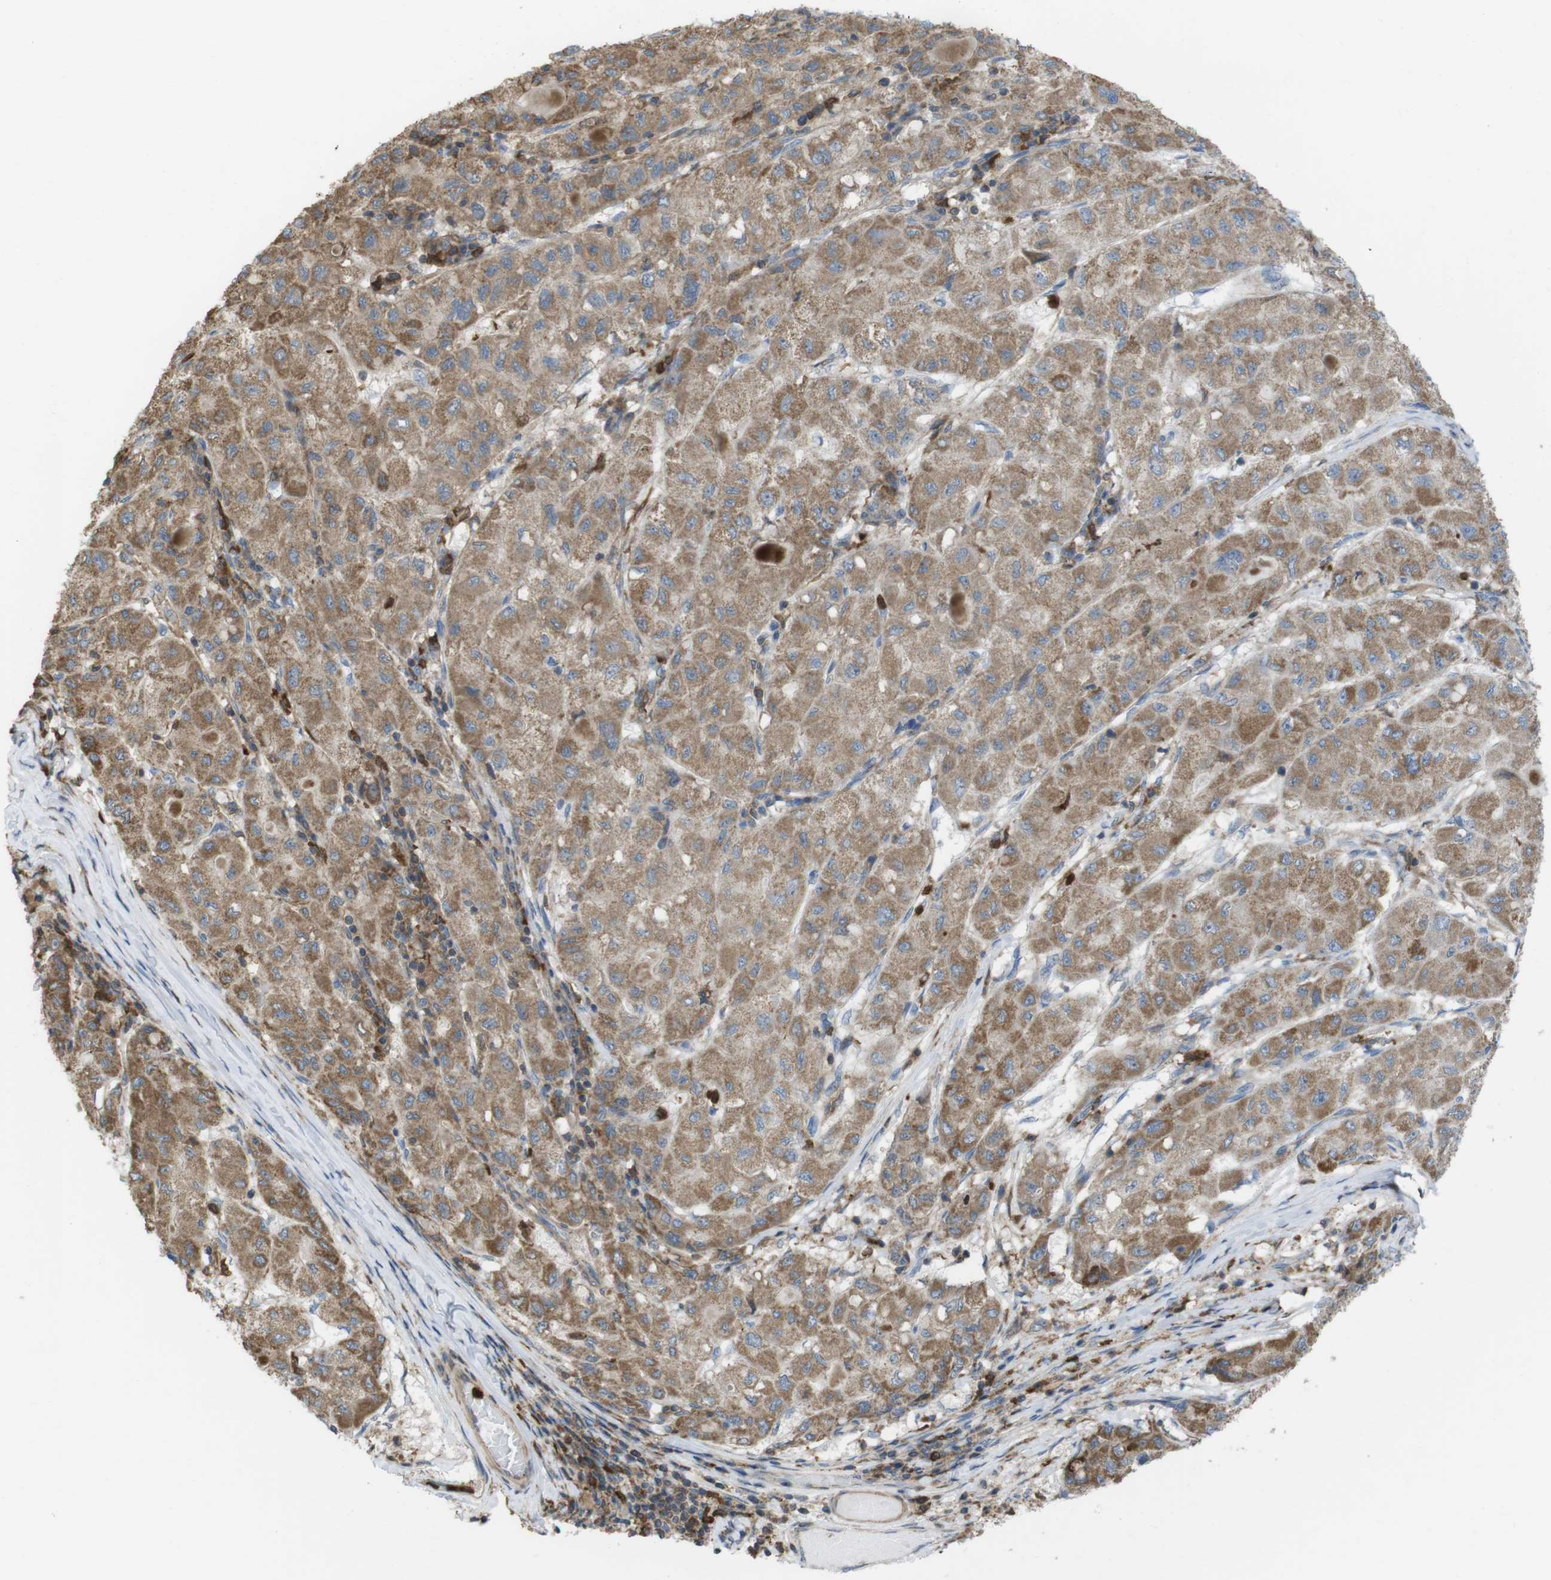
{"staining": {"intensity": "moderate", "quantity": ">75%", "location": "cytoplasmic/membranous"}, "tissue": "liver cancer", "cell_type": "Tumor cells", "image_type": "cancer", "snomed": [{"axis": "morphology", "description": "Carcinoma, Hepatocellular, NOS"}, {"axis": "topography", "description": "Liver"}], "caption": "An immunohistochemistry image of neoplastic tissue is shown. Protein staining in brown highlights moderate cytoplasmic/membranous positivity in liver cancer within tumor cells.", "gene": "PRKCD", "patient": {"sex": "male", "age": 80}}